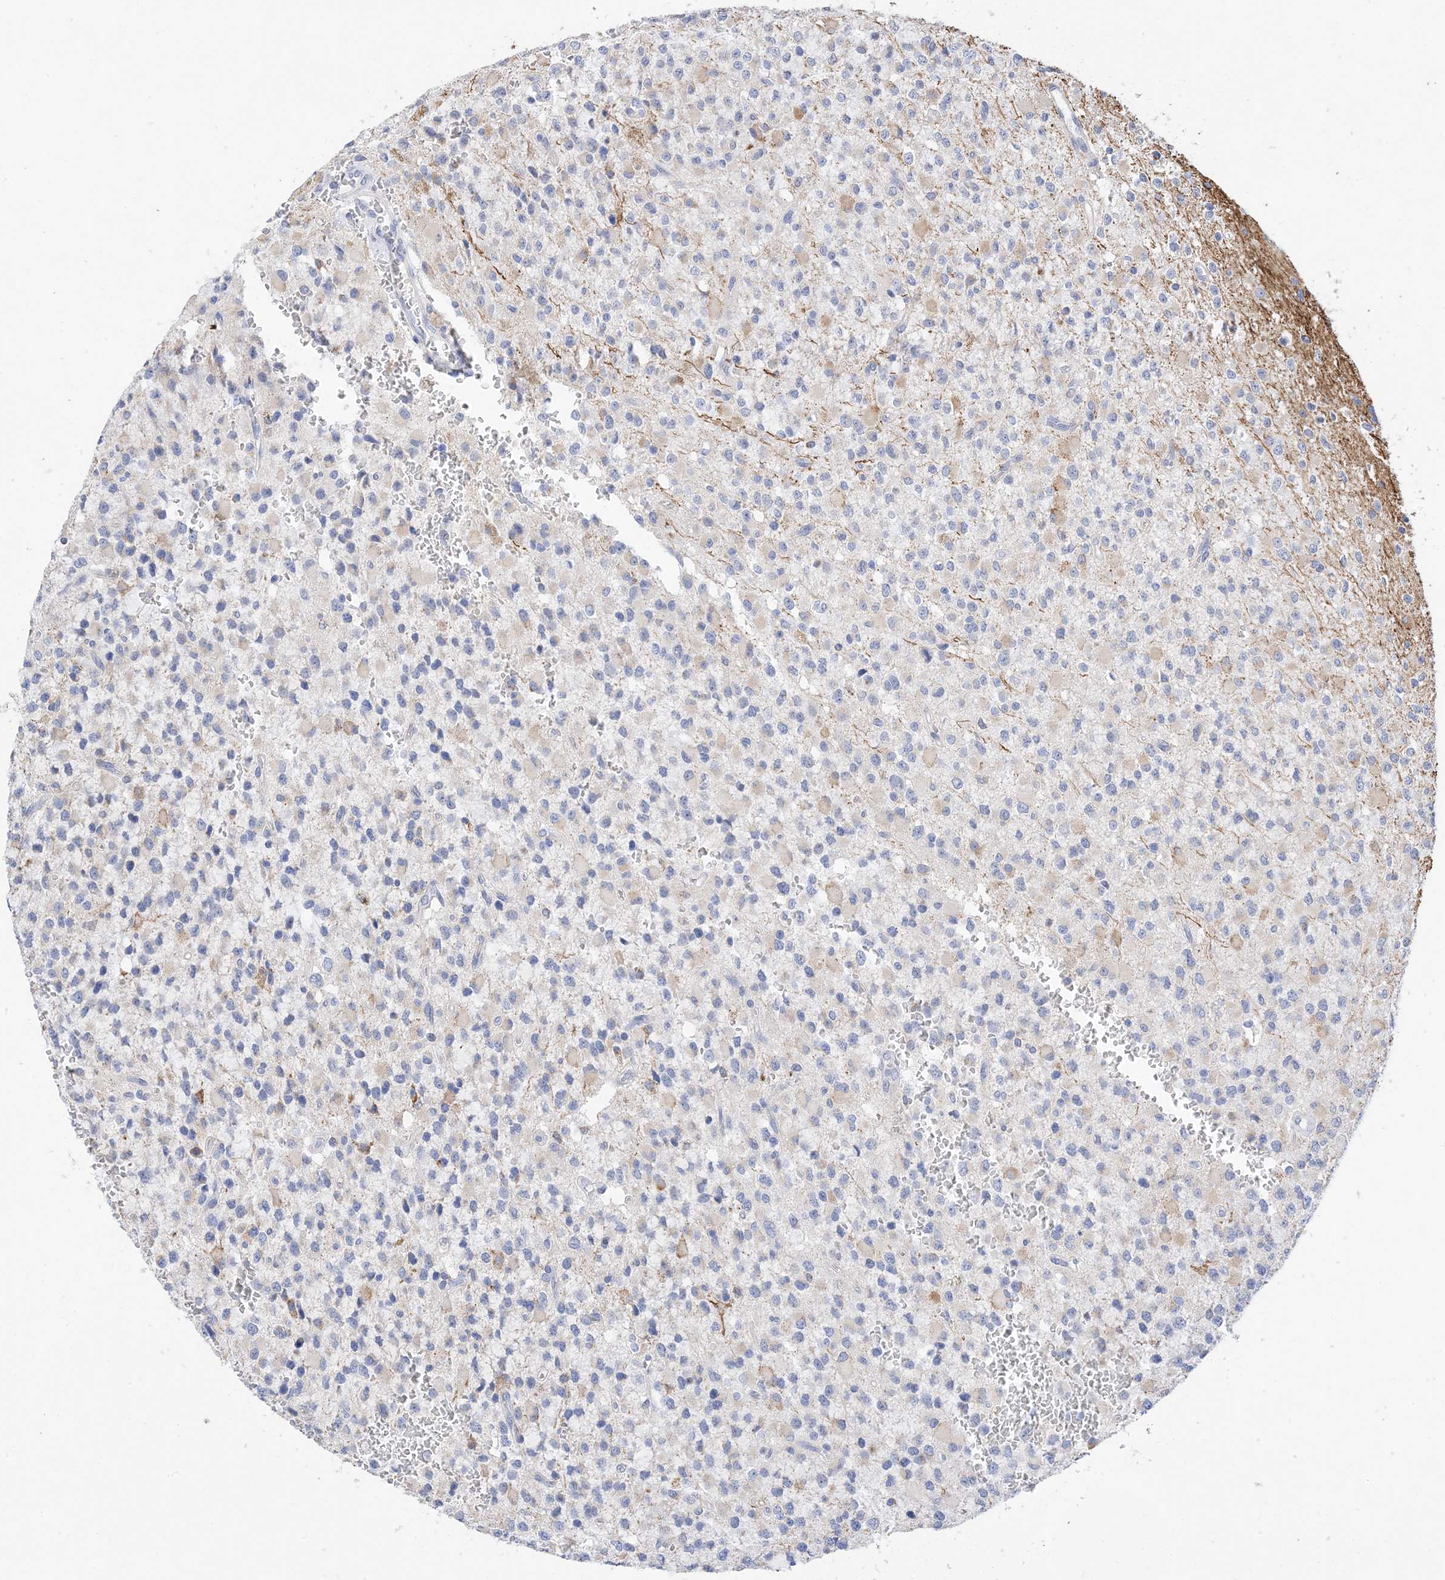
{"staining": {"intensity": "negative", "quantity": "none", "location": "none"}, "tissue": "glioma", "cell_type": "Tumor cells", "image_type": "cancer", "snomed": [{"axis": "morphology", "description": "Glioma, malignant, High grade"}, {"axis": "topography", "description": "Brain"}], "caption": "Immunohistochemistry (IHC) histopathology image of neoplastic tissue: human glioma stained with DAB exhibits no significant protein positivity in tumor cells.", "gene": "PLK4", "patient": {"sex": "male", "age": 34}}